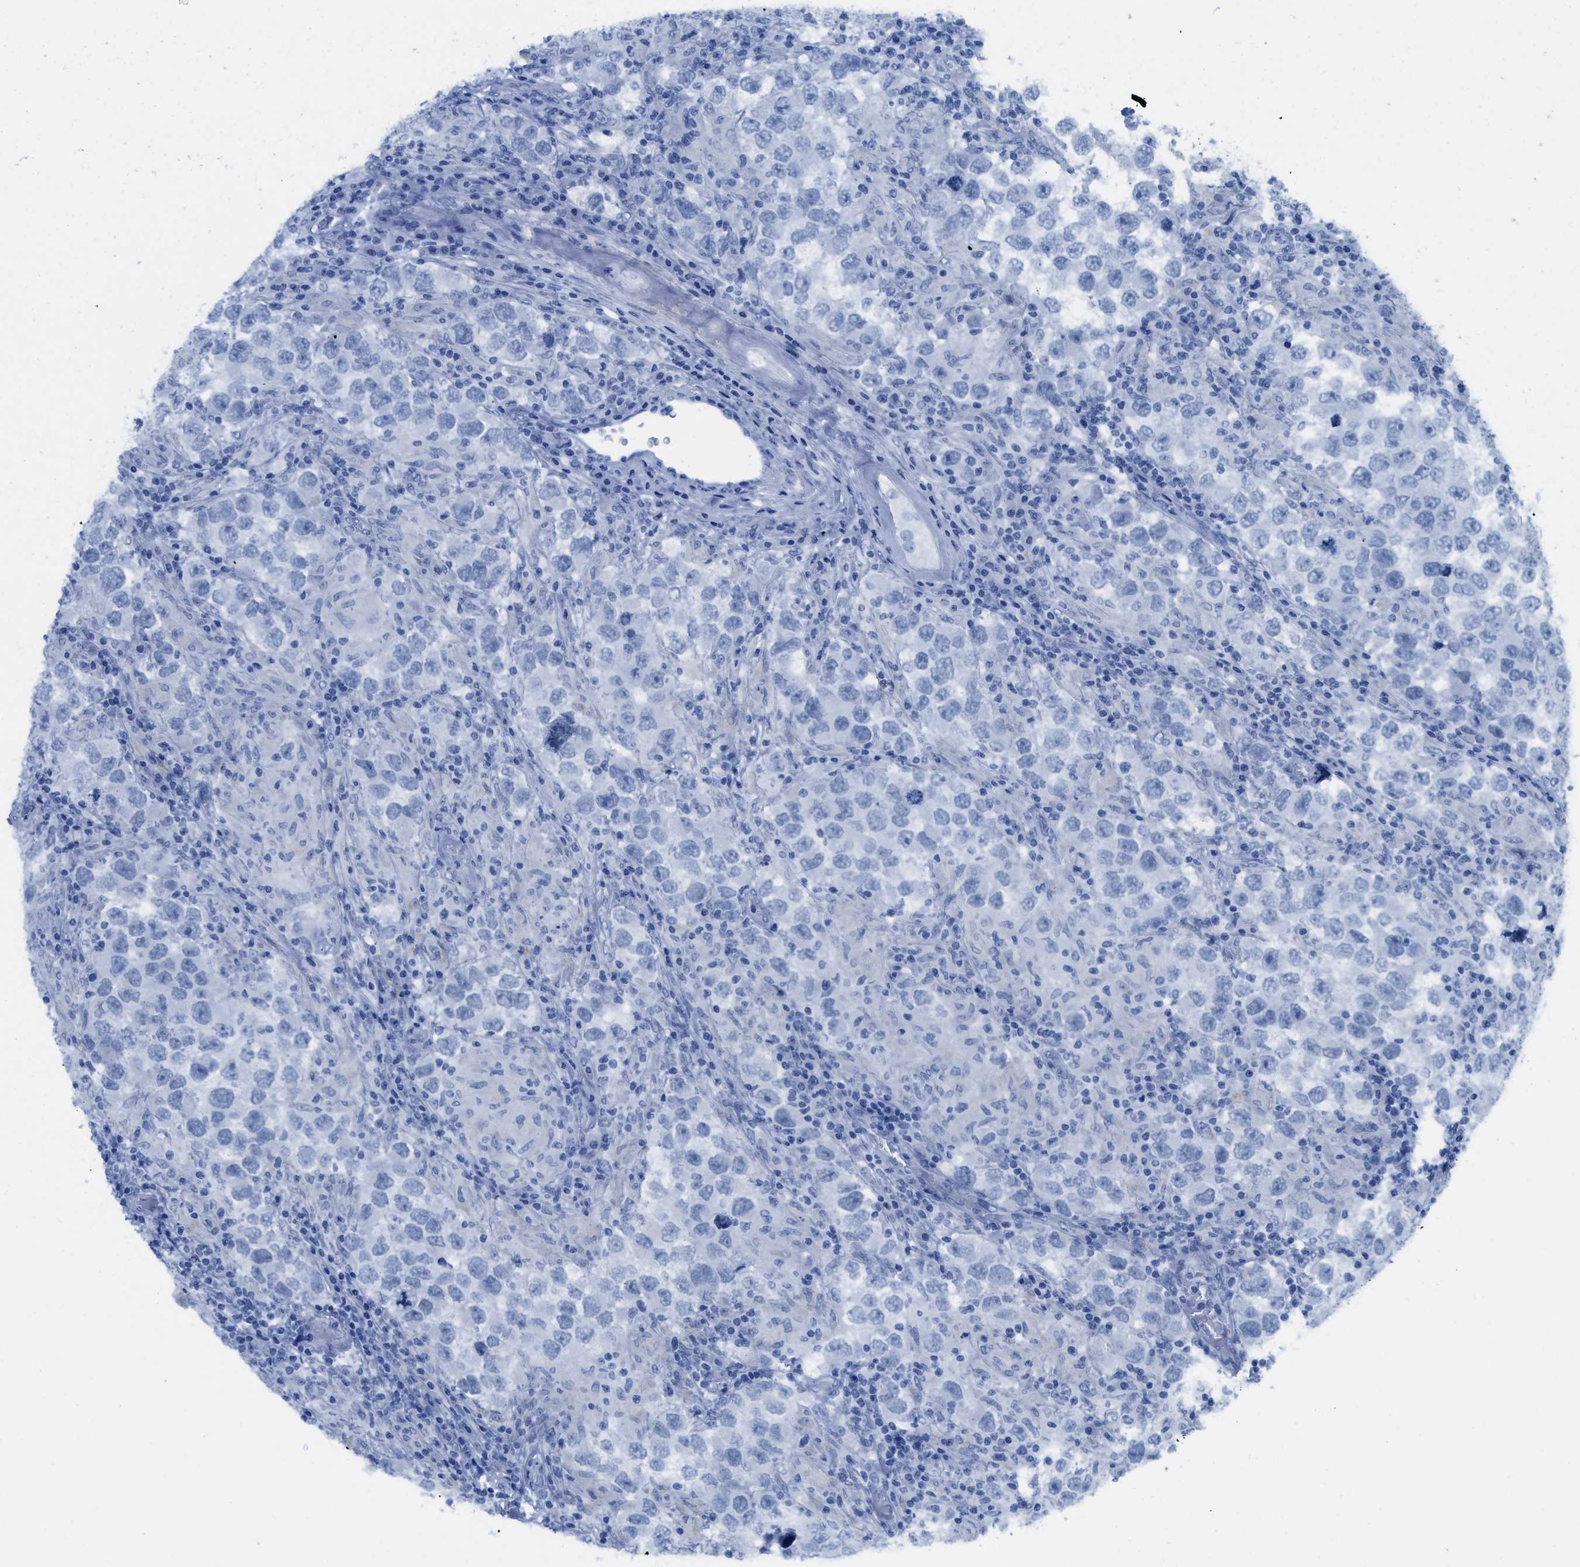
{"staining": {"intensity": "negative", "quantity": "none", "location": "none"}, "tissue": "testis cancer", "cell_type": "Tumor cells", "image_type": "cancer", "snomed": [{"axis": "morphology", "description": "Carcinoma, Embryonal, NOS"}, {"axis": "topography", "description": "Testis"}], "caption": "IHC histopathology image of neoplastic tissue: human testis cancer stained with DAB (3,3'-diaminobenzidine) demonstrates no significant protein staining in tumor cells.", "gene": "WDR4", "patient": {"sex": "male", "age": 21}}